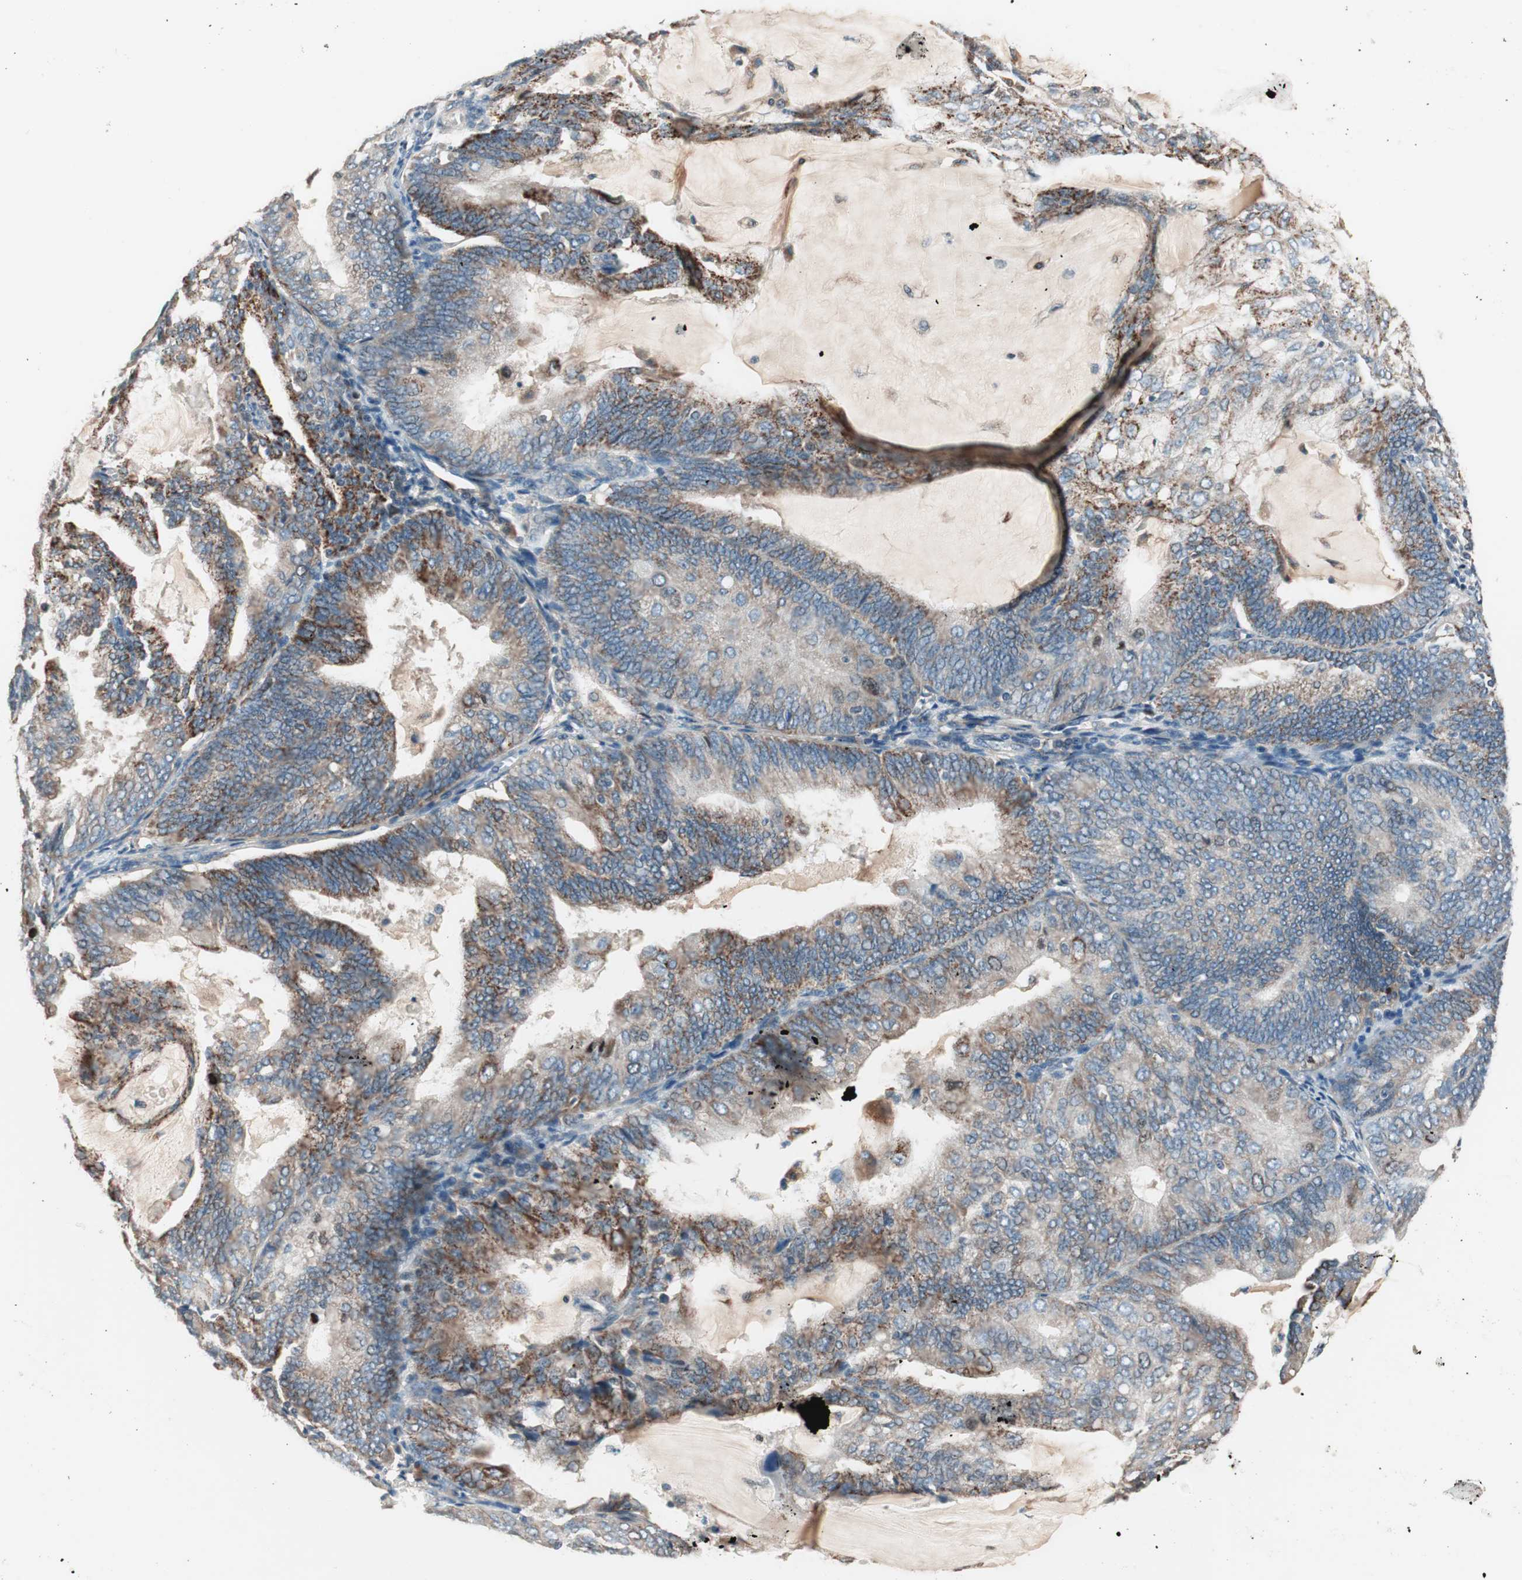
{"staining": {"intensity": "moderate", "quantity": ">75%", "location": "cytoplasmic/membranous"}, "tissue": "endometrial cancer", "cell_type": "Tumor cells", "image_type": "cancer", "snomed": [{"axis": "morphology", "description": "Adenocarcinoma, NOS"}, {"axis": "topography", "description": "Endometrium"}], "caption": "This micrograph reveals IHC staining of endometrial cancer, with medium moderate cytoplasmic/membranous staining in about >75% of tumor cells.", "gene": "NFRKB", "patient": {"sex": "female", "age": 81}}